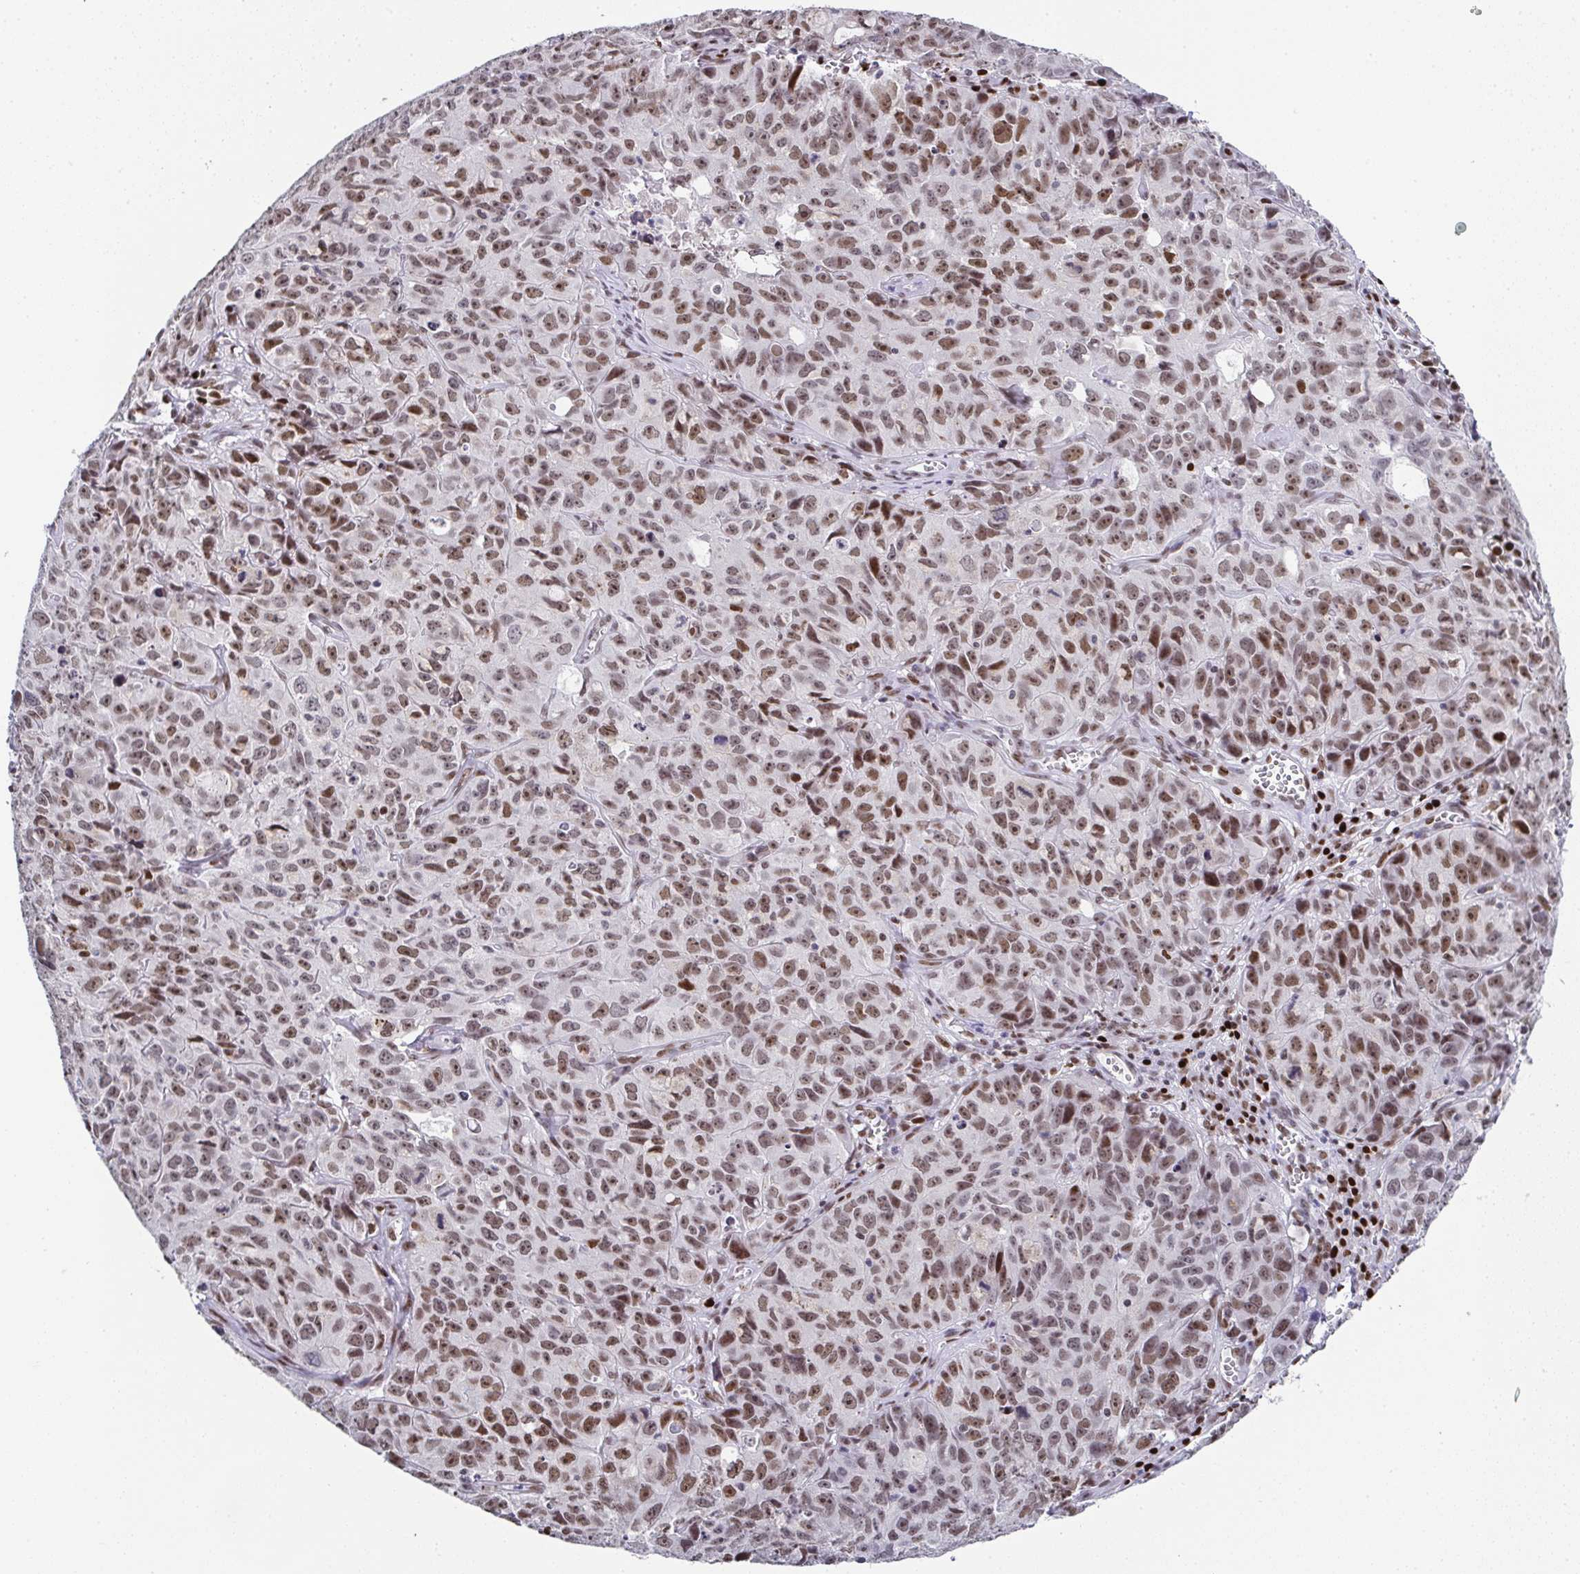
{"staining": {"intensity": "moderate", "quantity": ">75%", "location": "nuclear"}, "tissue": "cervical cancer", "cell_type": "Tumor cells", "image_type": "cancer", "snomed": [{"axis": "morphology", "description": "Squamous cell carcinoma, NOS"}, {"axis": "topography", "description": "Cervix"}], "caption": "A medium amount of moderate nuclear positivity is identified in about >75% of tumor cells in cervical cancer (squamous cell carcinoma) tissue.", "gene": "RB1", "patient": {"sex": "female", "age": 28}}